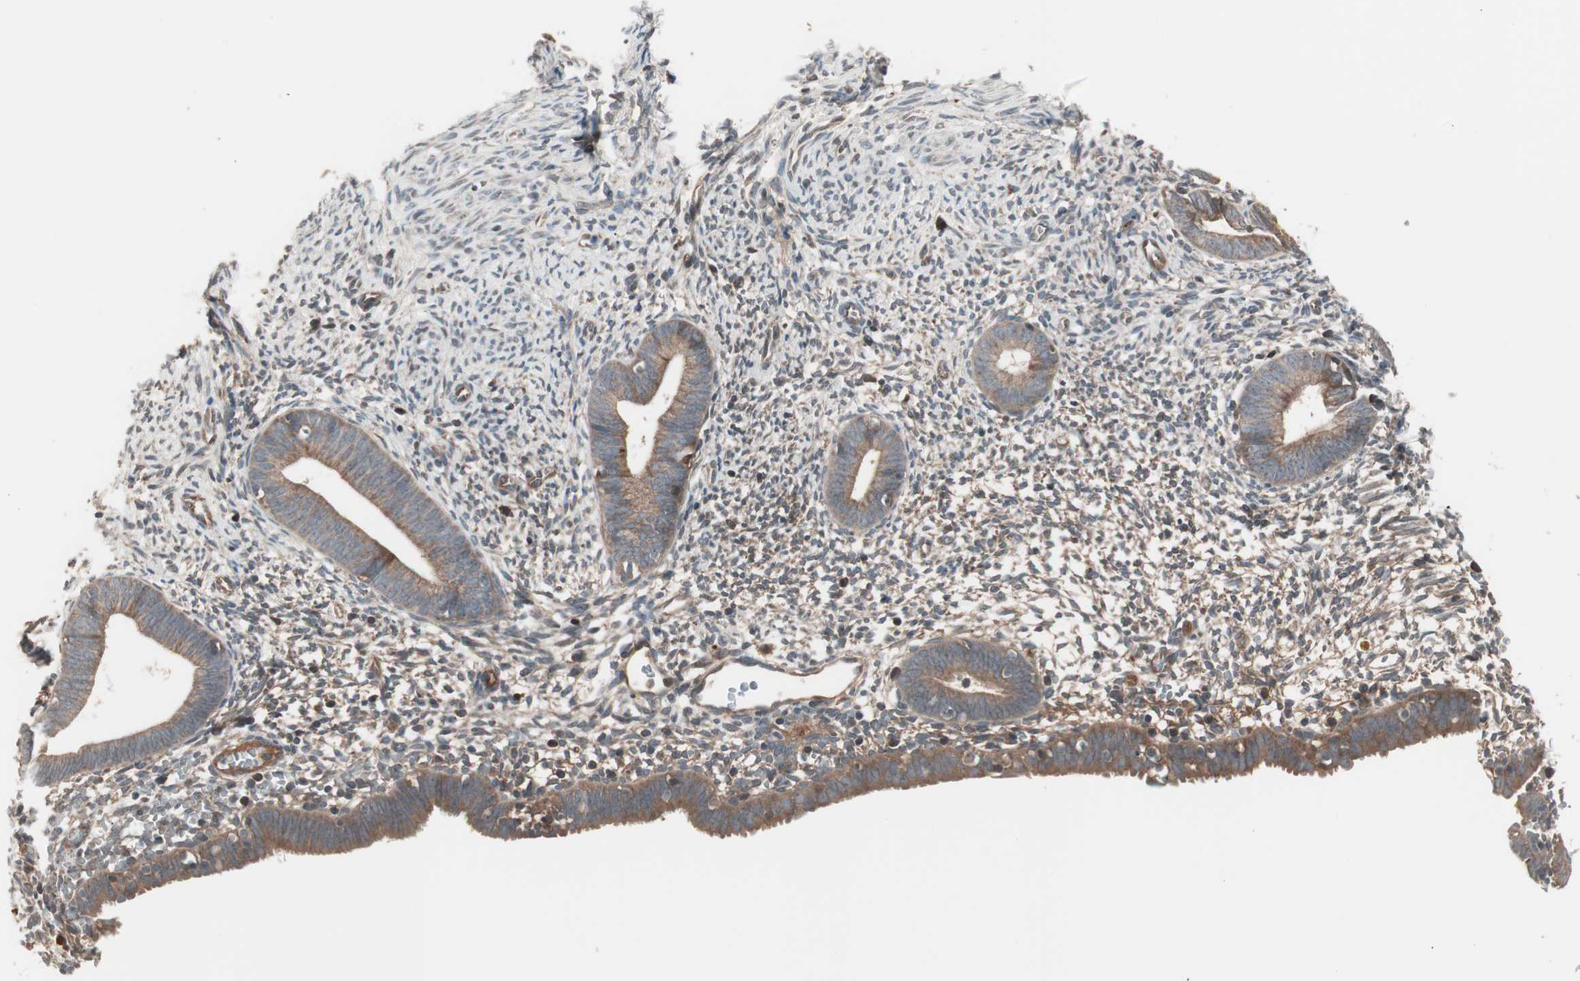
{"staining": {"intensity": "weak", "quantity": "25%-75%", "location": "cytoplasmic/membranous"}, "tissue": "endometrium", "cell_type": "Cells in endometrial stroma", "image_type": "normal", "snomed": [{"axis": "morphology", "description": "Normal tissue, NOS"}, {"axis": "morphology", "description": "Atrophy, NOS"}, {"axis": "topography", "description": "Uterus"}, {"axis": "topography", "description": "Endometrium"}], "caption": "Cells in endometrial stroma display low levels of weak cytoplasmic/membranous staining in approximately 25%-75% of cells in benign endometrium.", "gene": "TFPI", "patient": {"sex": "female", "age": 68}}